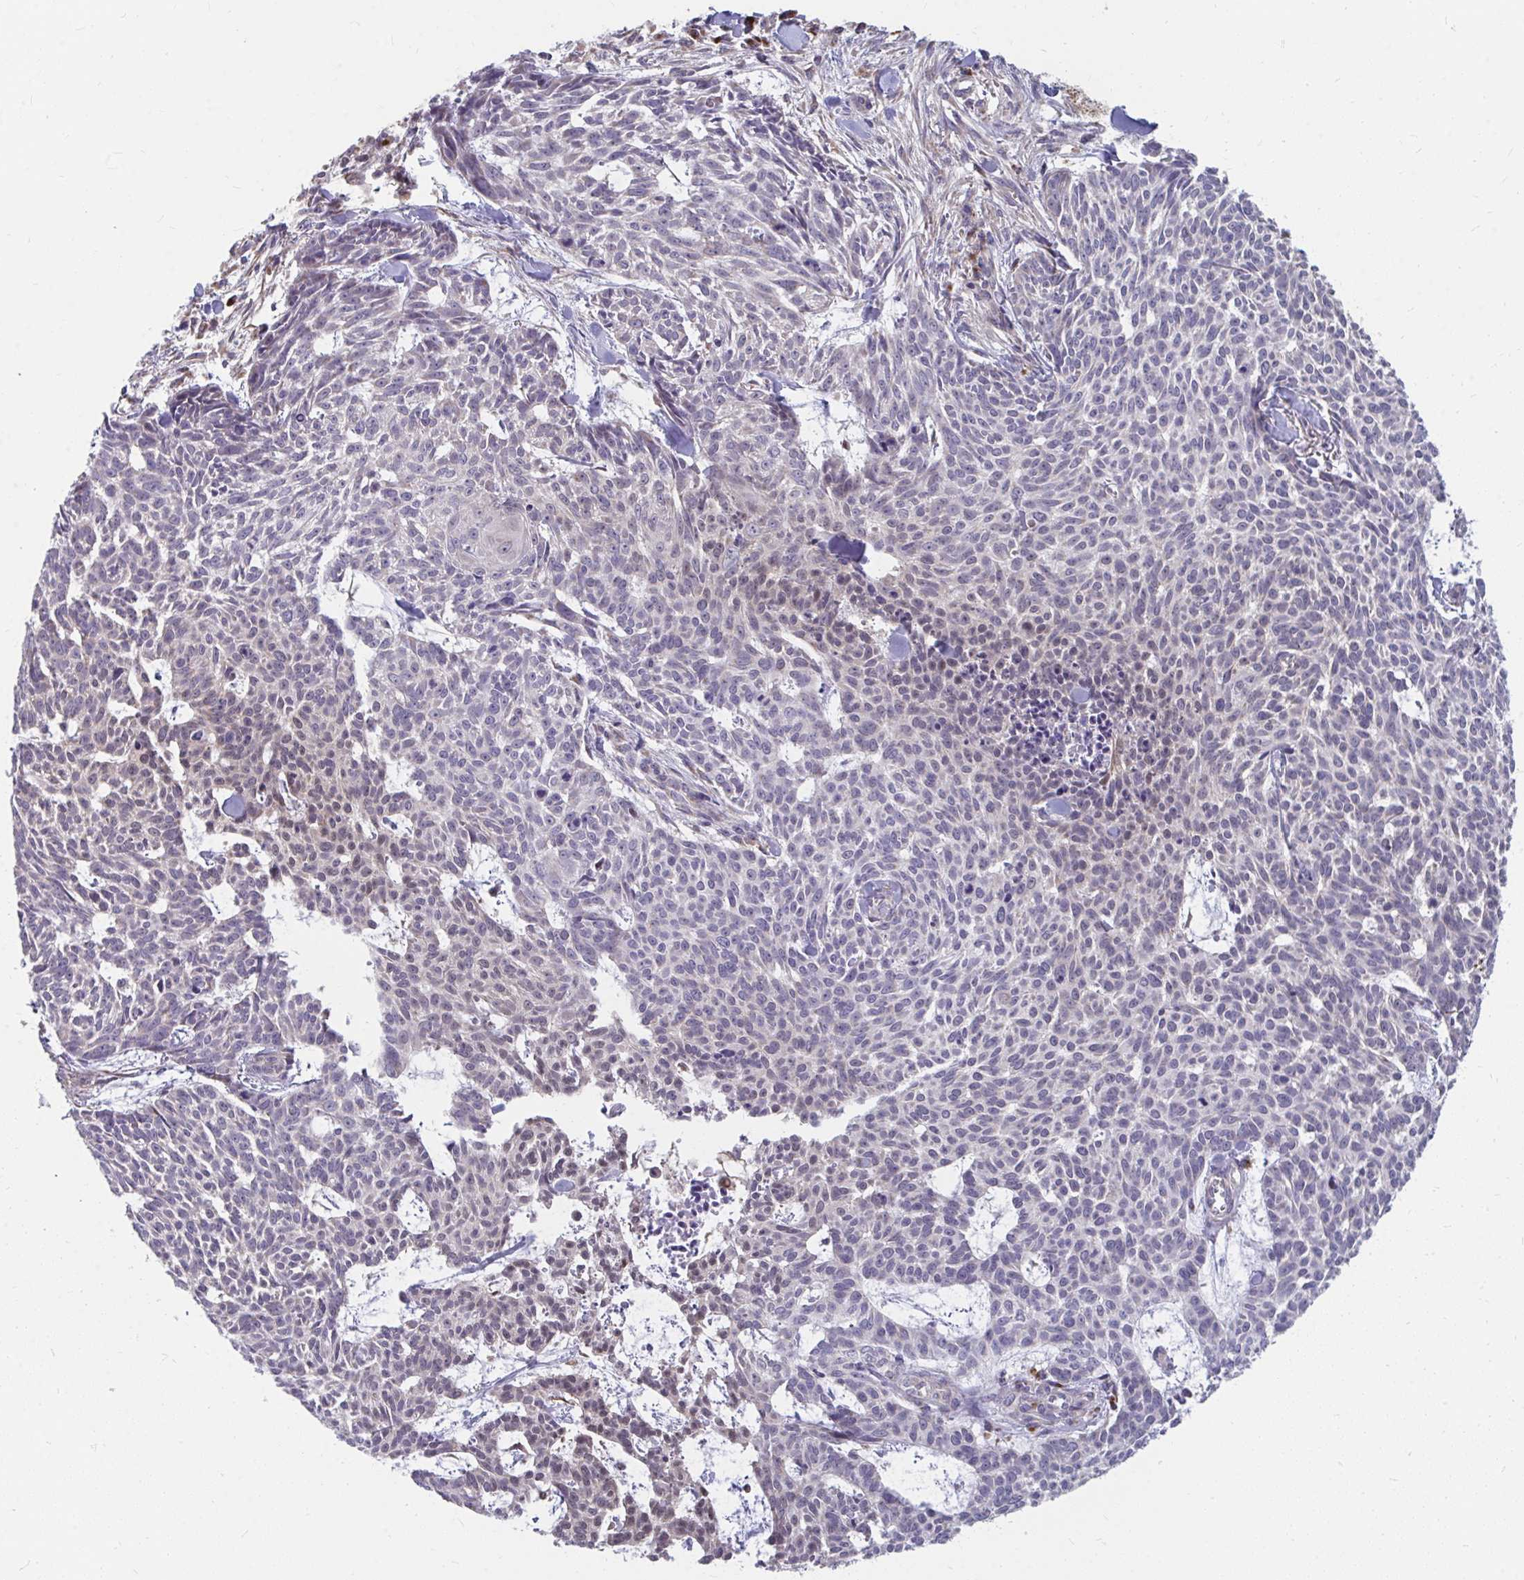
{"staining": {"intensity": "weak", "quantity": "<25%", "location": "cytoplasmic/membranous"}, "tissue": "skin cancer", "cell_type": "Tumor cells", "image_type": "cancer", "snomed": [{"axis": "morphology", "description": "Basal cell carcinoma"}, {"axis": "topography", "description": "Skin"}], "caption": "IHC histopathology image of skin basal cell carcinoma stained for a protein (brown), which shows no expression in tumor cells. (DAB immunohistochemistry, high magnification).", "gene": "PABIR3", "patient": {"sex": "female", "age": 93}}